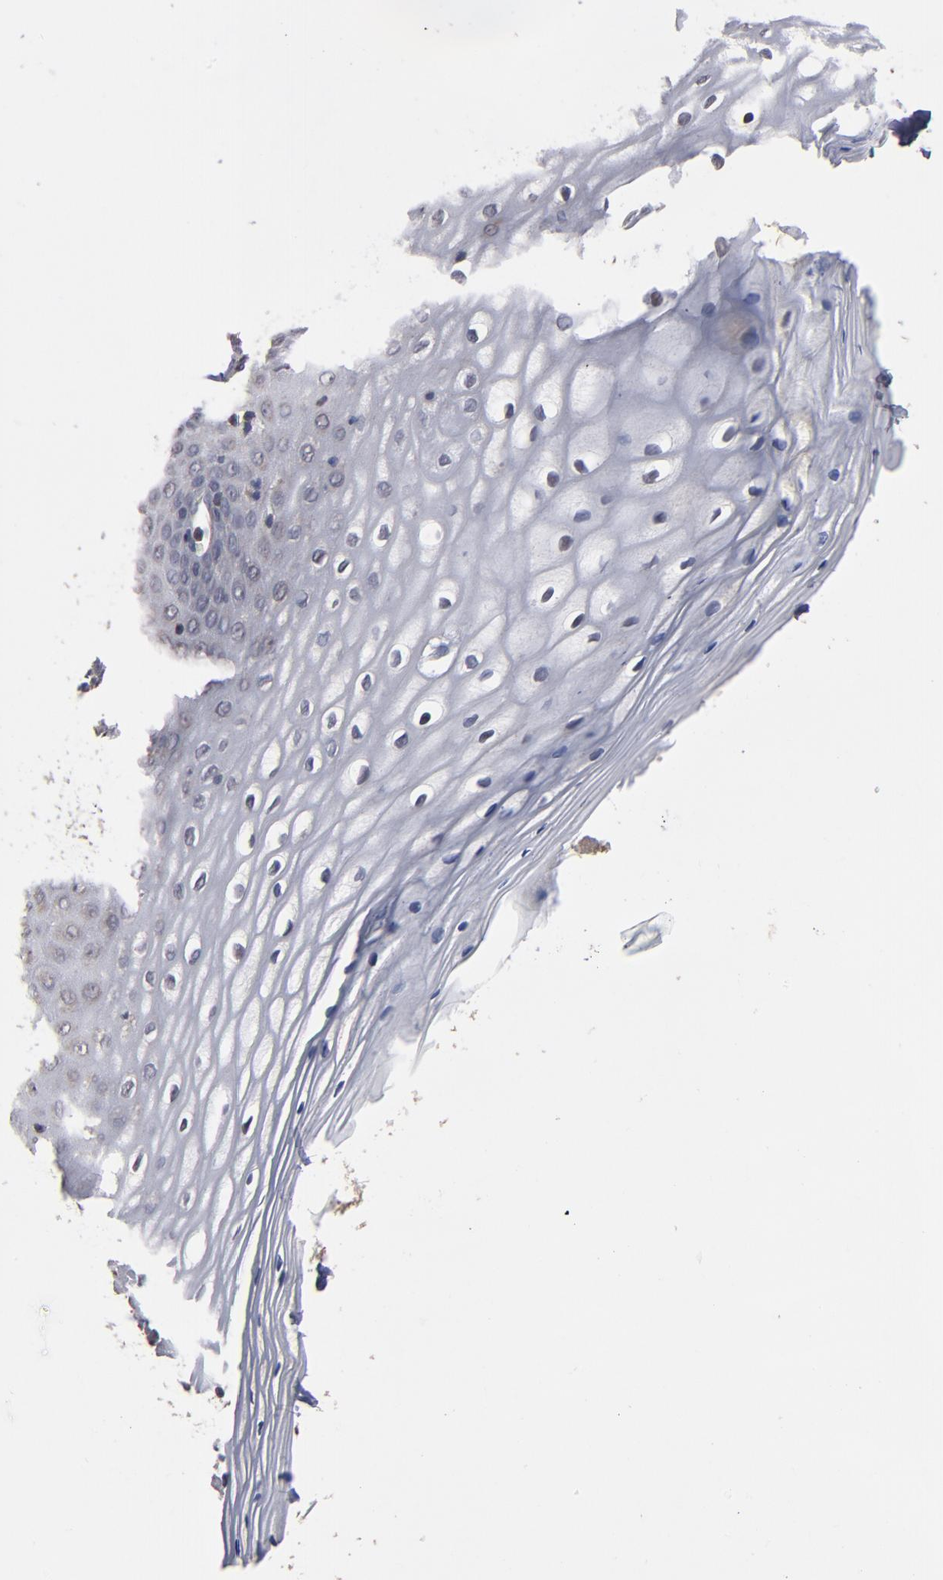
{"staining": {"intensity": "weak", "quantity": "<25%", "location": "cytoplasmic/membranous"}, "tissue": "vagina", "cell_type": "Squamous epithelial cells", "image_type": "normal", "snomed": [{"axis": "morphology", "description": "Normal tissue, NOS"}, {"axis": "topography", "description": "Vagina"}], "caption": "High magnification brightfield microscopy of unremarkable vagina stained with DAB (brown) and counterstained with hematoxylin (blue): squamous epithelial cells show no significant expression. (DAB (3,3'-diaminobenzidine) IHC with hematoxylin counter stain).", "gene": "MIPOL1", "patient": {"sex": "female", "age": 55}}